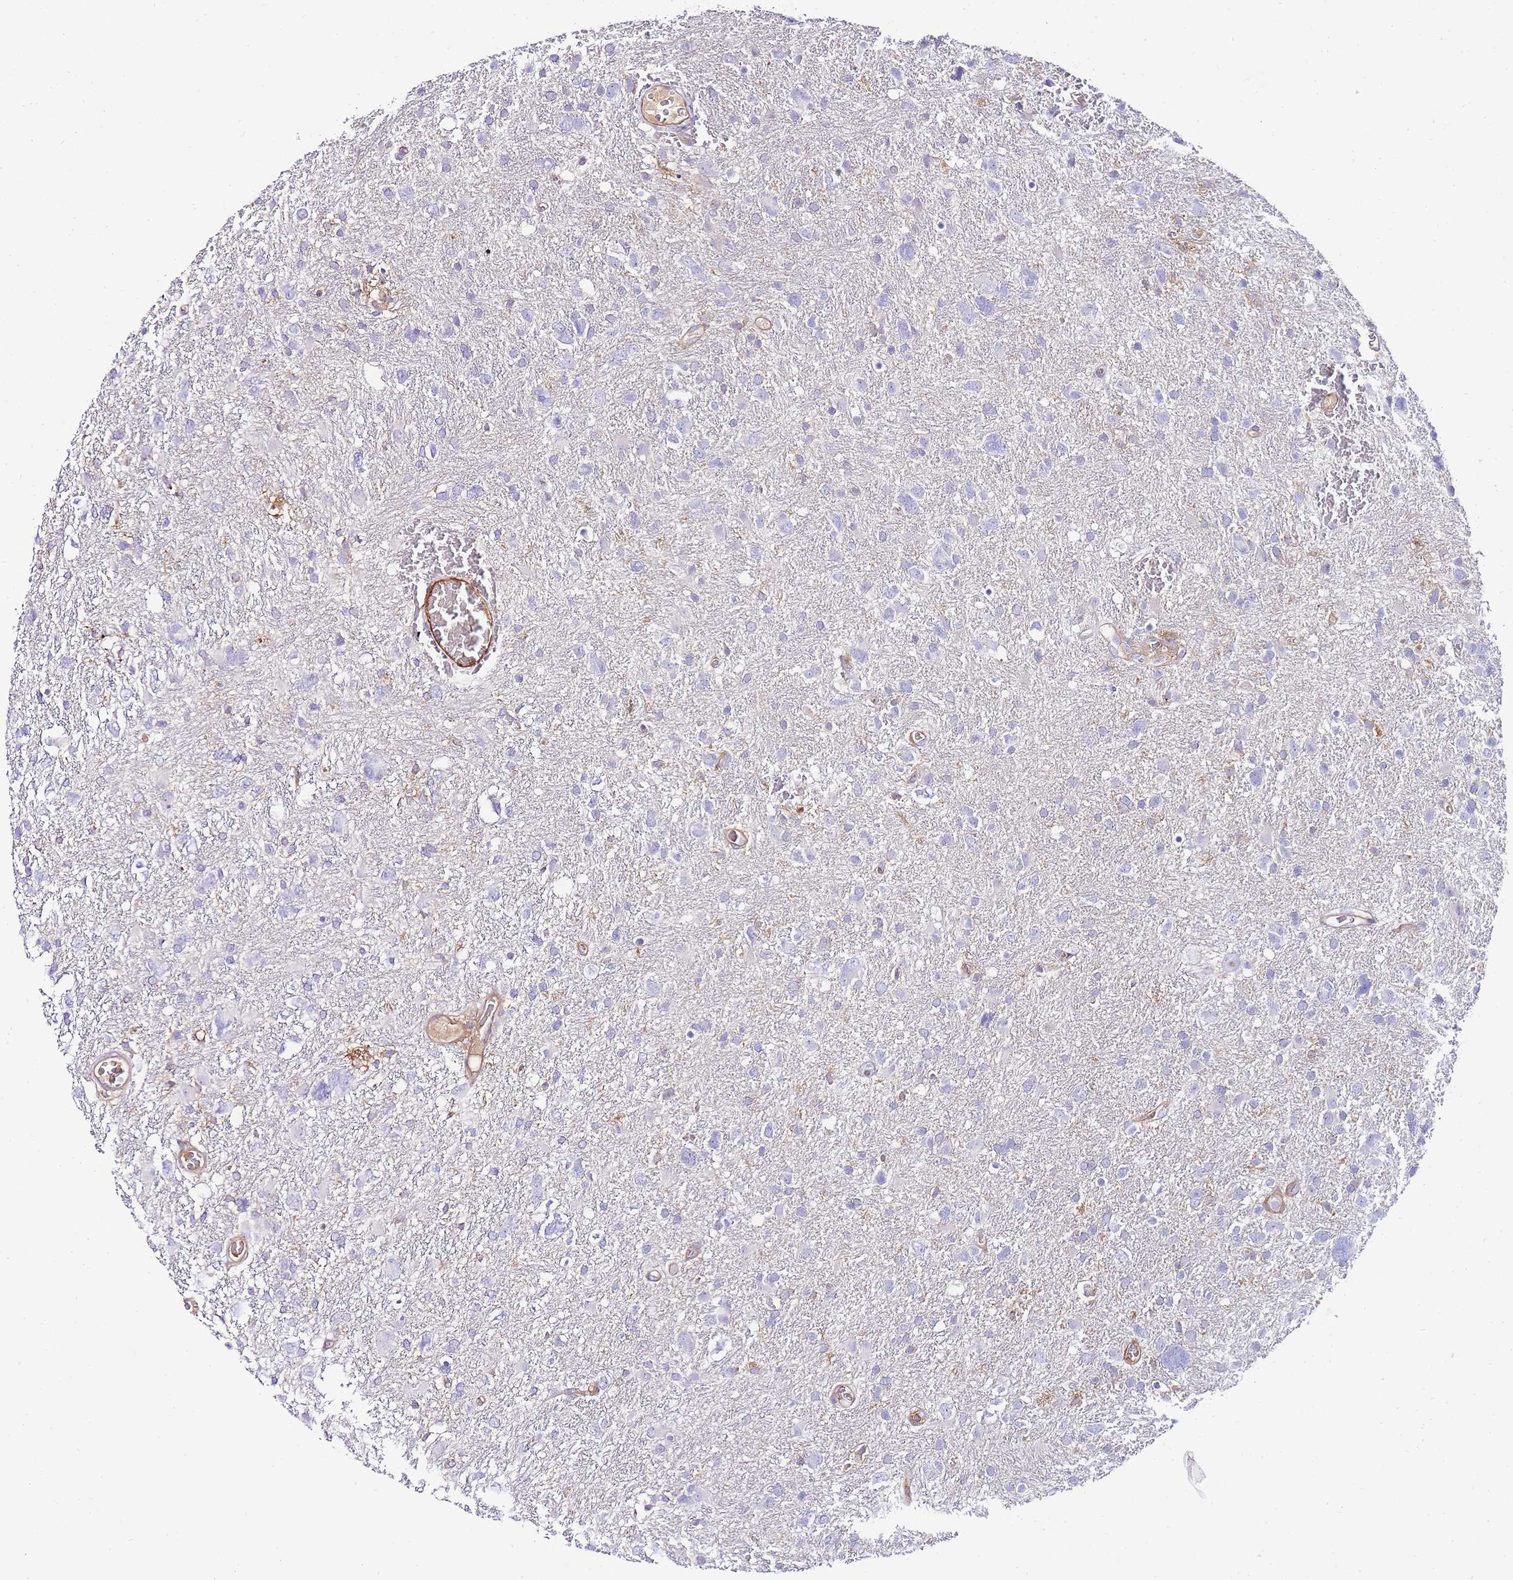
{"staining": {"intensity": "negative", "quantity": "none", "location": "none"}, "tissue": "glioma", "cell_type": "Tumor cells", "image_type": "cancer", "snomed": [{"axis": "morphology", "description": "Glioma, malignant, High grade"}, {"axis": "topography", "description": "Brain"}], "caption": "High-grade glioma (malignant) was stained to show a protein in brown. There is no significant expression in tumor cells. The staining was performed using DAB (3,3'-diaminobenzidine) to visualize the protein expression in brown, while the nuclei were stained in blue with hematoxylin (Magnification: 20x).", "gene": "FBN3", "patient": {"sex": "male", "age": 61}}